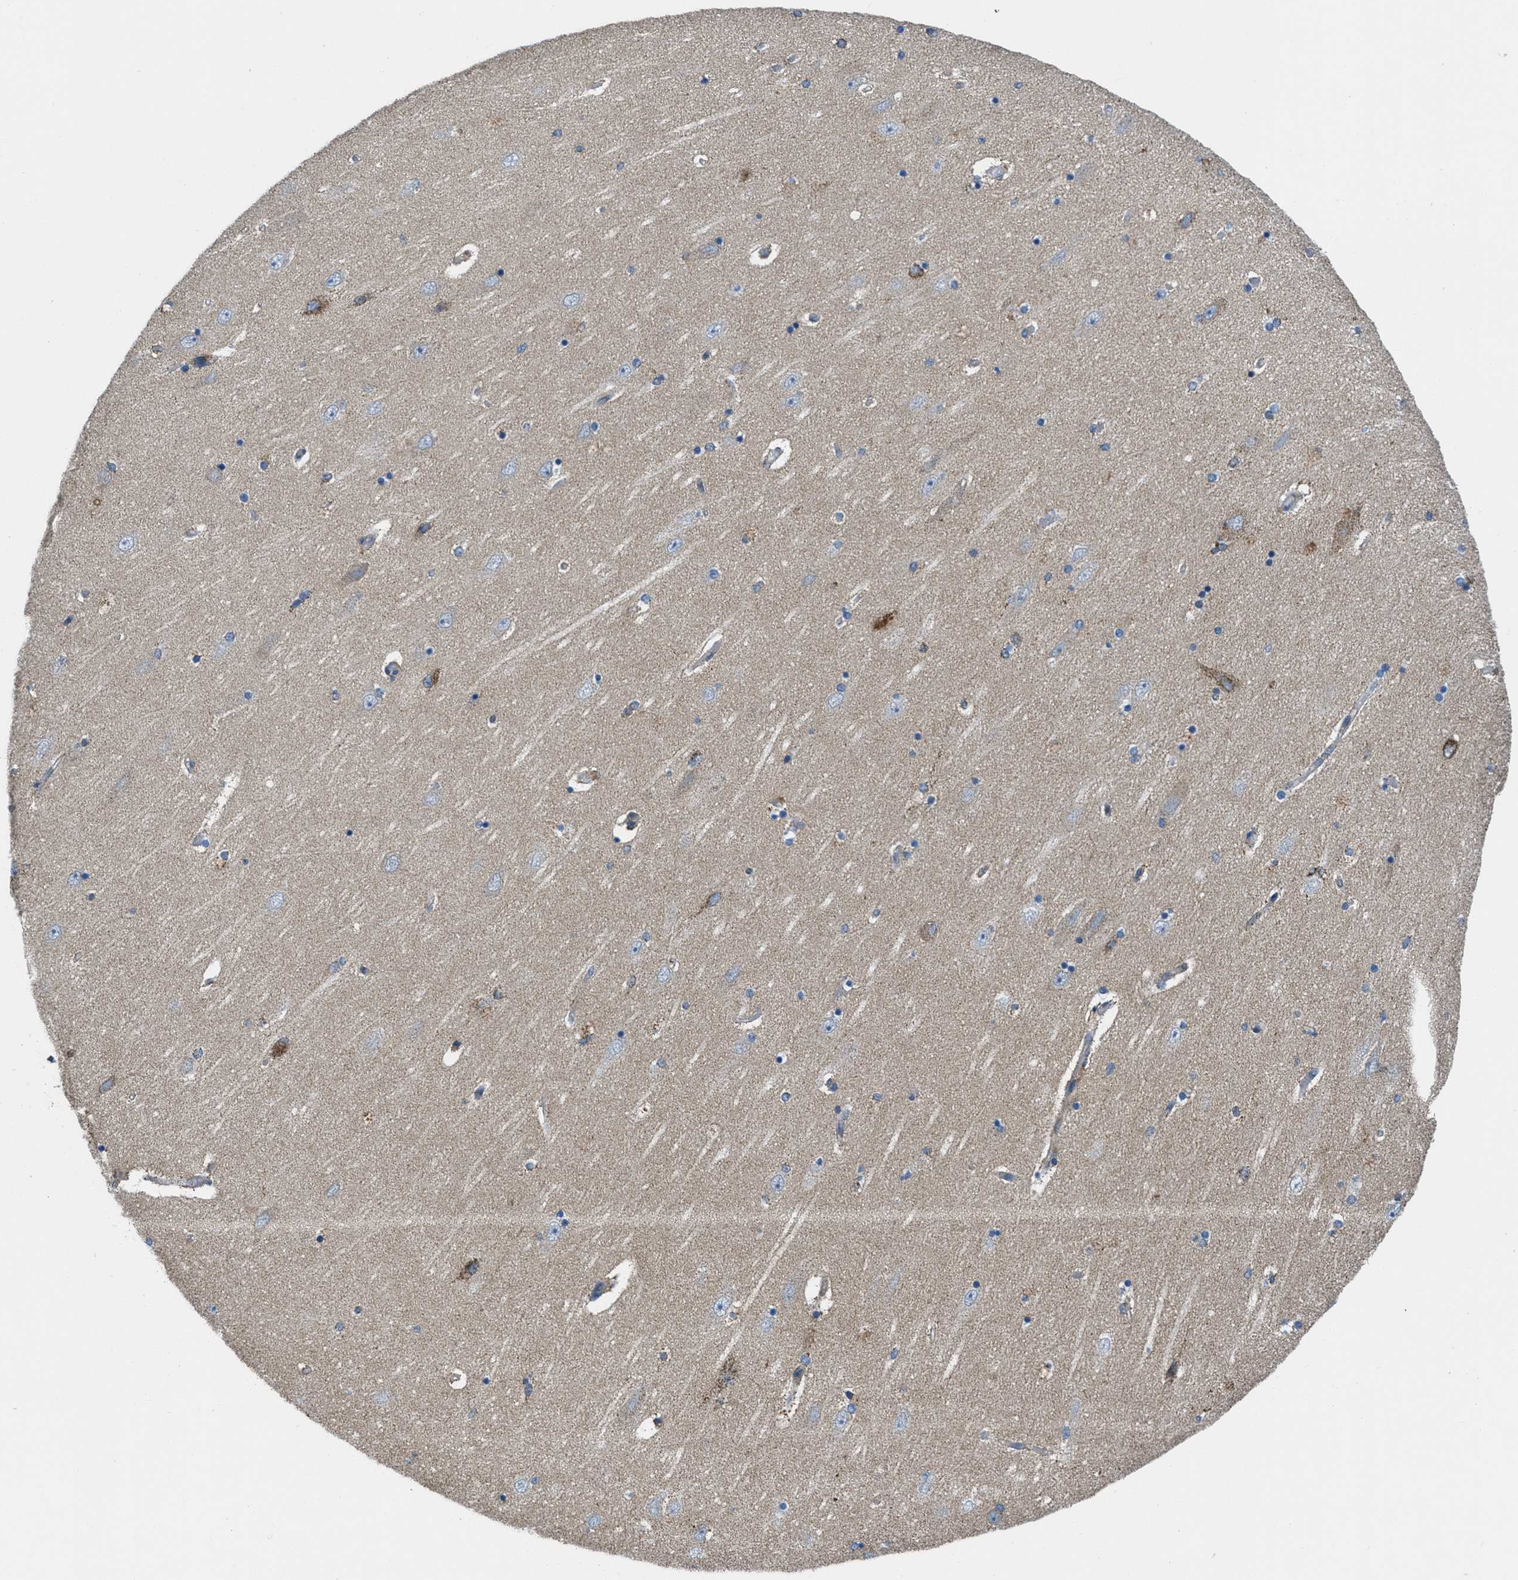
{"staining": {"intensity": "negative", "quantity": "none", "location": "none"}, "tissue": "hippocampus", "cell_type": "Glial cells", "image_type": "normal", "snomed": [{"axis": "morphology", "description": "Normal tissue, NOS"}, {"axis": "topography", "description": "Hippocampus"}], "caption": "Immunohistochemistry of benign human hippocampus reveals no positivity in glial cells.", "gene": "PIP5K1C", "patient": {"sex": "female", "age": 54}}